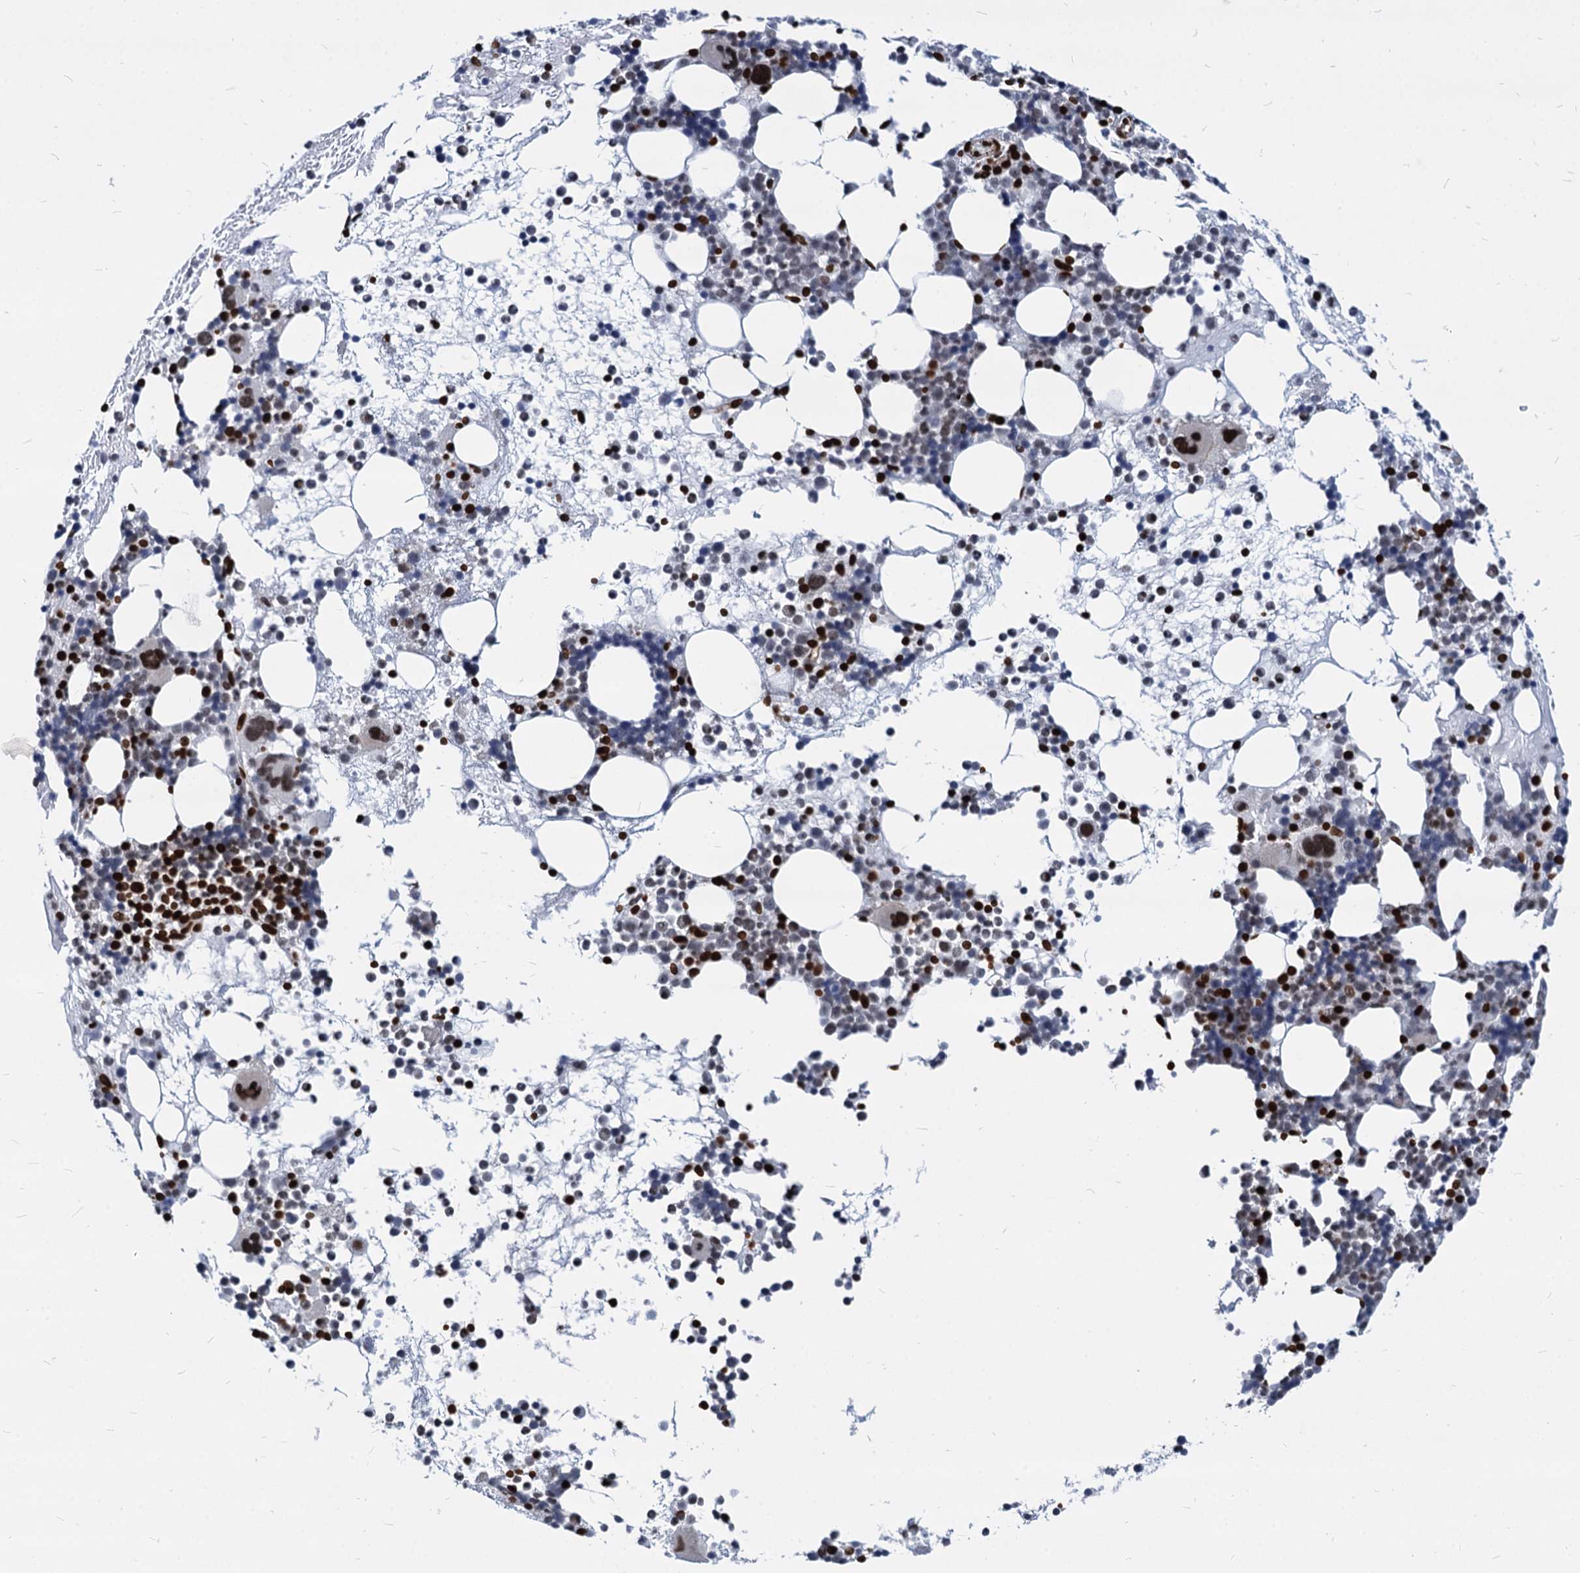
{"staining": {"intensity": "strong", "quantity": ">75%", "location": "nuclear"}, "tissue": "bone marrow", "cell_type": "Hematopoietic cells", "image_type": "normal", "snomed": [{"axis": "morphology", "description": "Normal tissue, NOS"}, {"axis": "topography", "description": "Bone marrow"}], "caption": "This micrograph exhibits immunohistochemistry (IHC) staining of normal human bone marrow, with high strong nuclear staining in approximately >75% of hematopoietic cells.", "gene": "MECP2", "patient": {"sex": "female", "age": 57}}